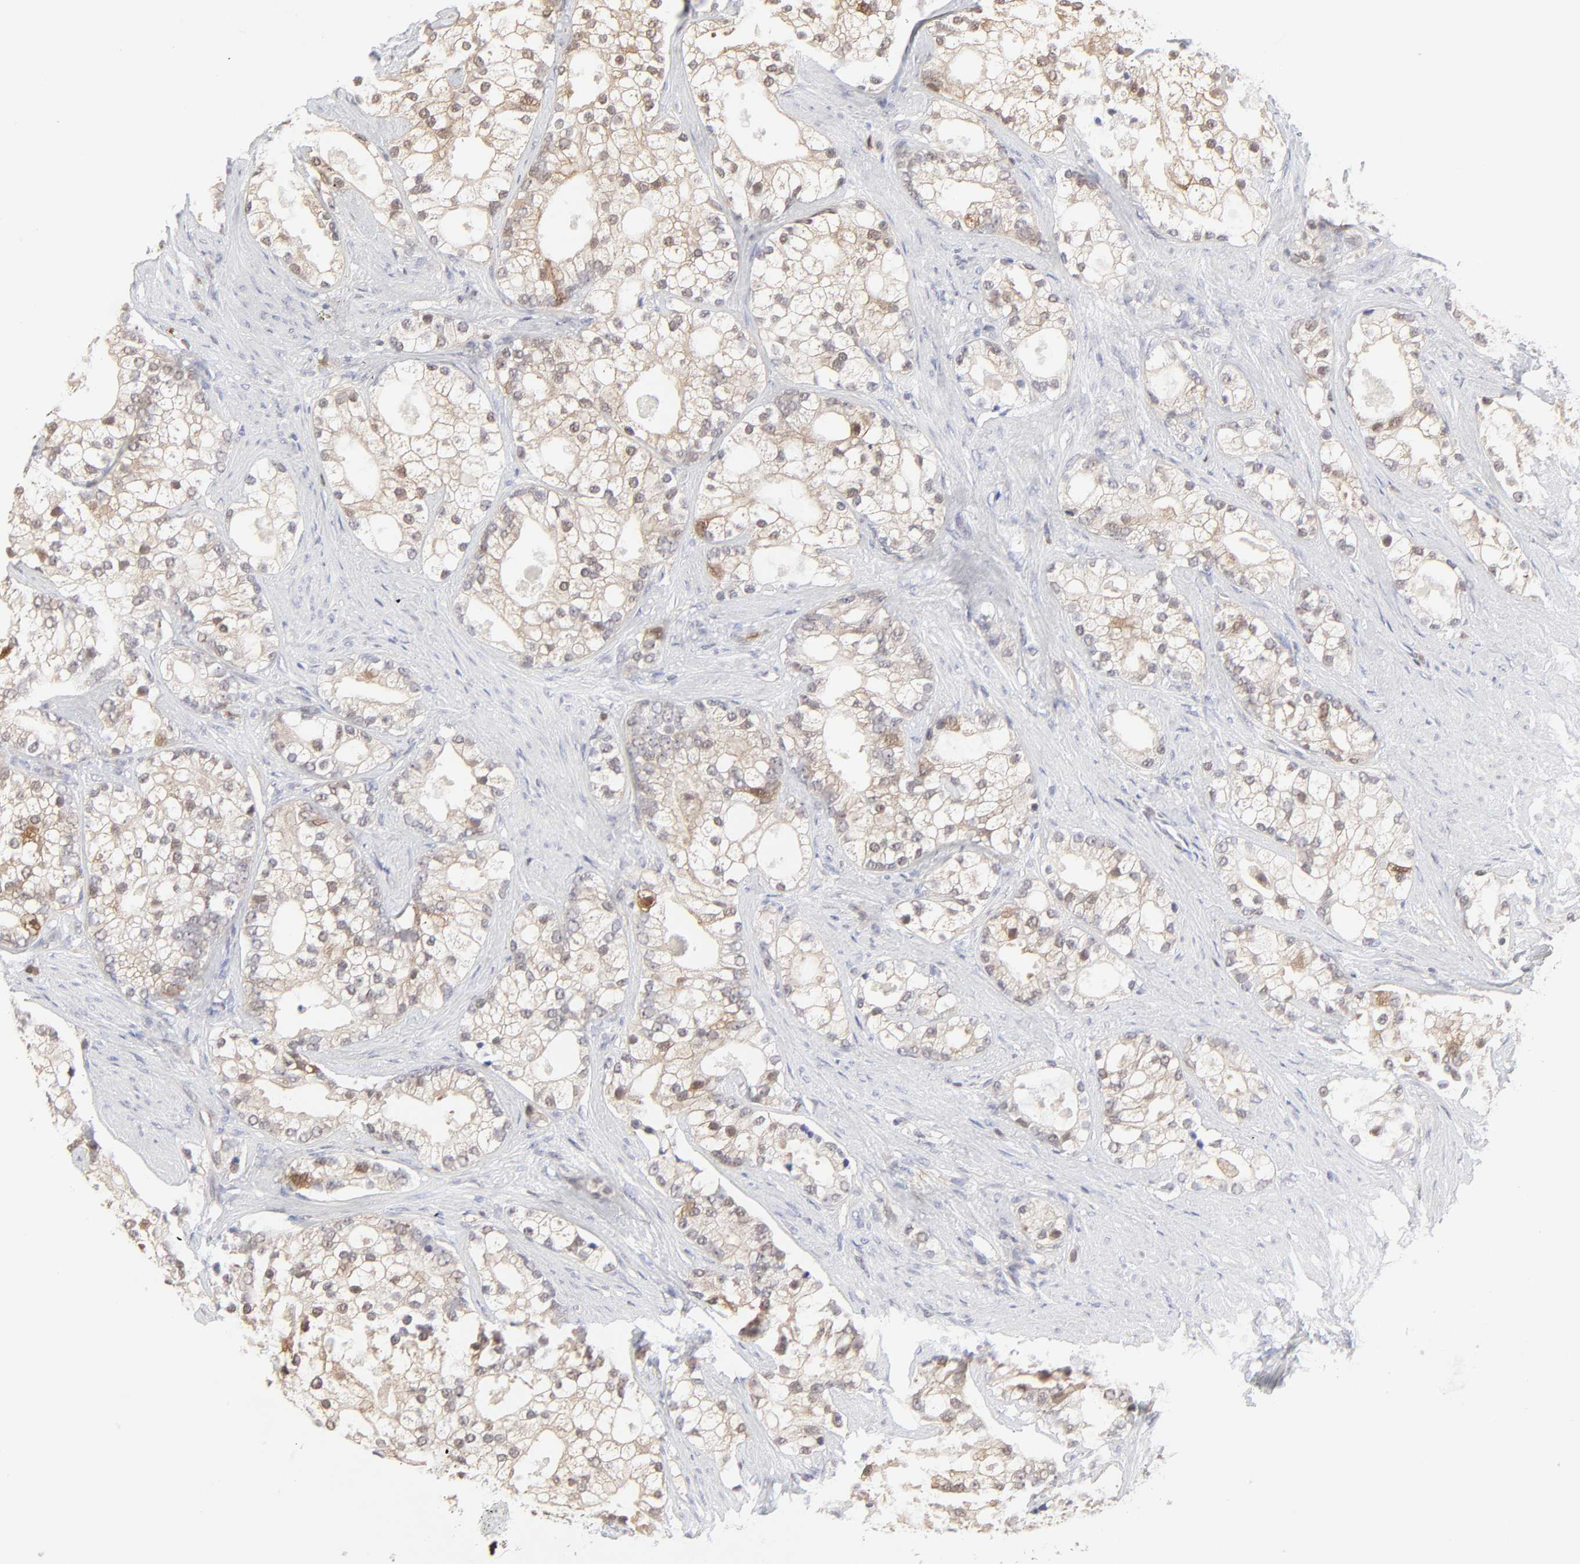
{"staining": {"intensity": "weak", "quantity": "<25%", "location": "nuclear"}, "tissue": "prostate cancer", "cell_type": "Tumor cells", "image_type": "cancer", "snomed": [{"axis": "morphology", "description": "Adenocarcinoma, Low grade"}, {"axis": "topography", "description": "Prostate"}], "caption": "DAB immunohistochemical staining of prostate cancer reveals no significant staining in tumor cells. (Brightfield microscopy of DAB immunohistochemistry at high magnification).", "gene": "CASP3", "patient": {"sex": "male", "age": 58}}